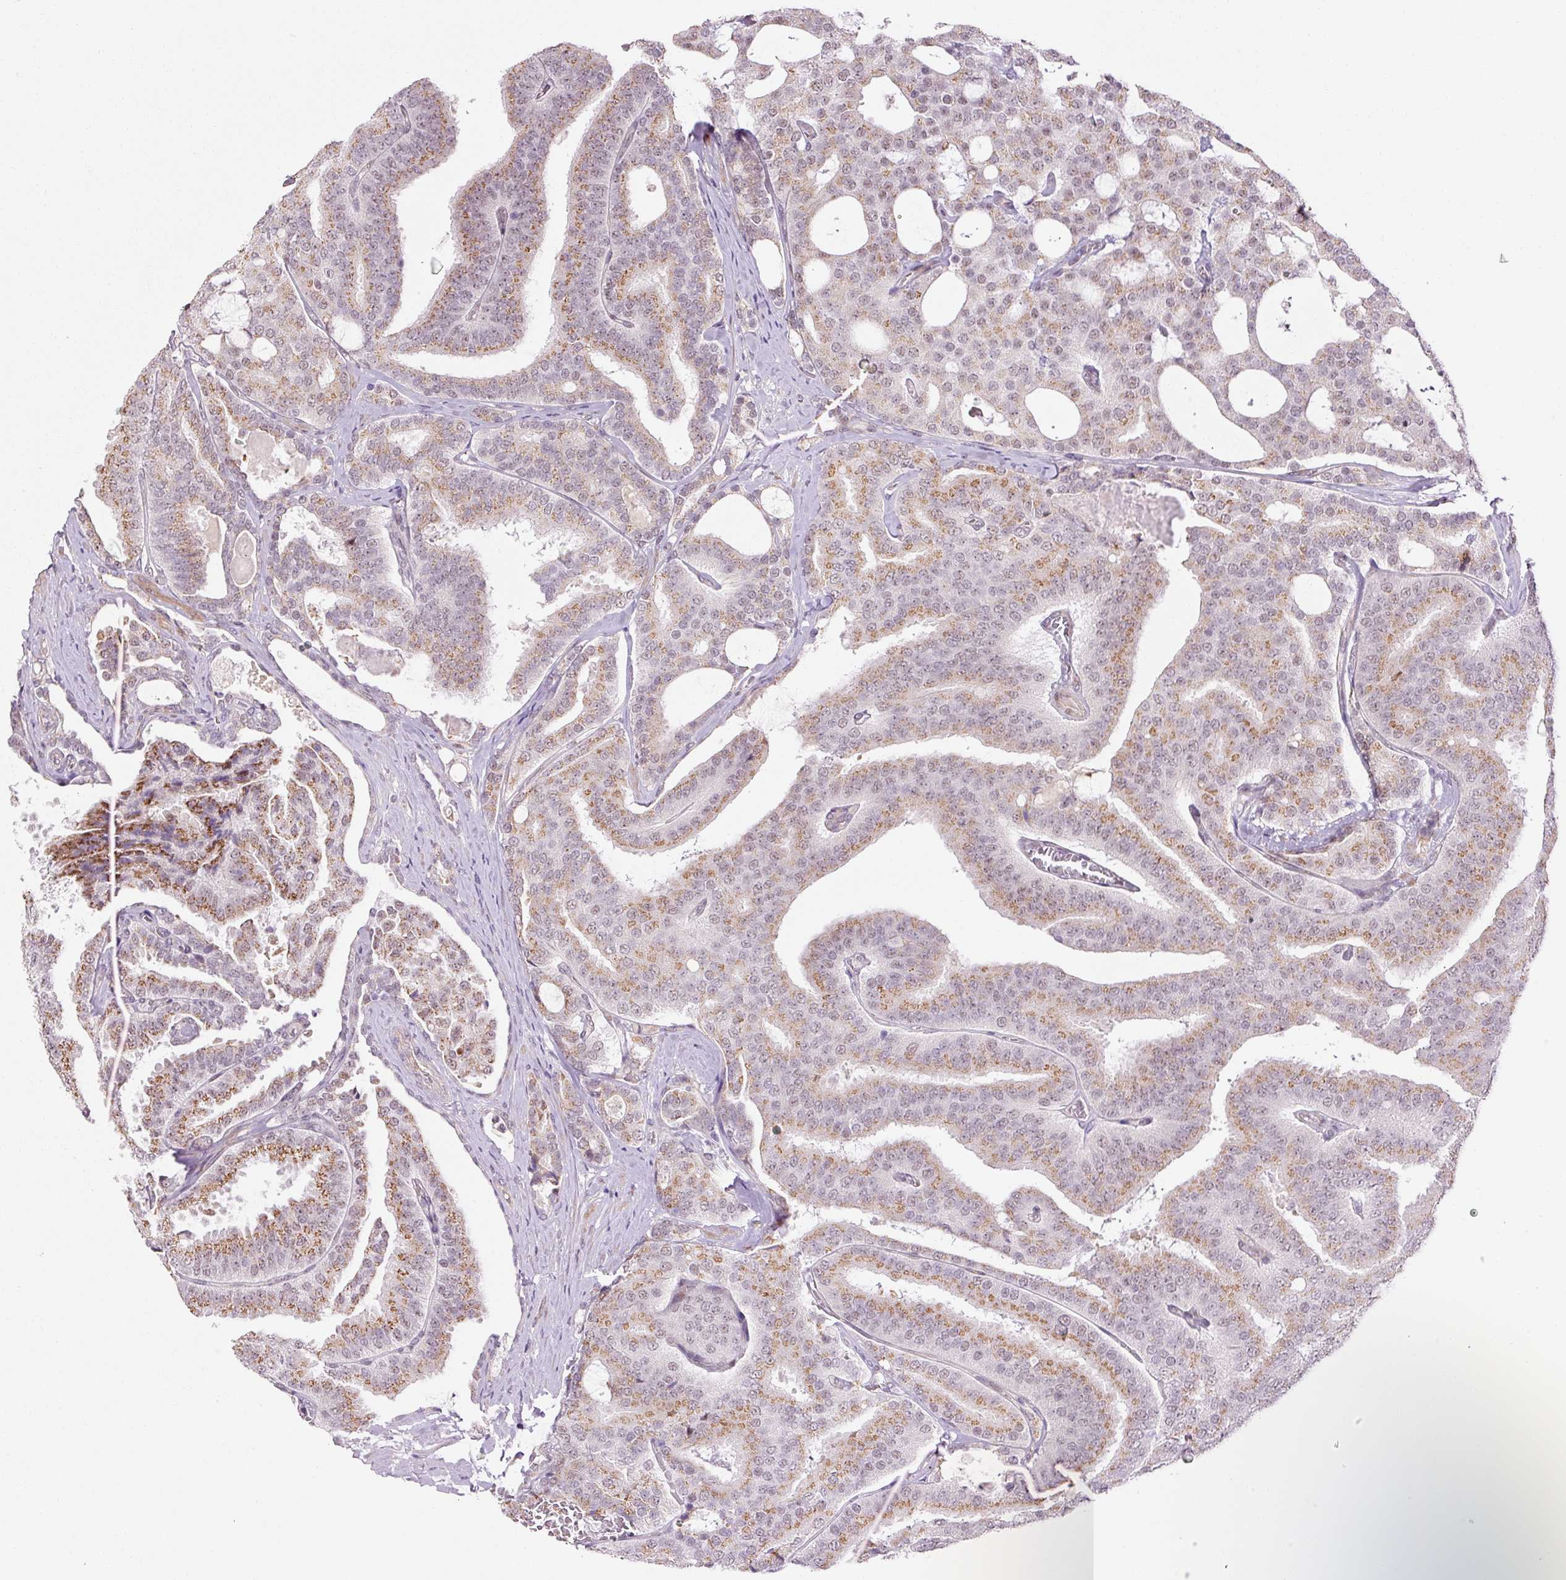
{"staining": {"intensity": "moderate", "quantity": ">75%", "location": "cytoplasmic/membranous"}, "tissue": "prostate cancer", "cell_type": "Tumor cells", "image_type": "cancer", "snomed": [{"axis": "morphology", "description": "Adenocarcinoma, High grade"}, {"axis": "topography", "description": "Prostate"}], "caption": "Prostate cancer (high-grade adenocarcinoma) stained with immunohistochemistry (IHC) reveals moderate cytoplasmic/membranous staining in approximately >75% of tumor cells. Immunohistochemistry (ihc) stains the protein in brown and the nuclei are stained blue.", "gene": "ANKRD20A1", "patient": {"sex": "male", "age": 65}}